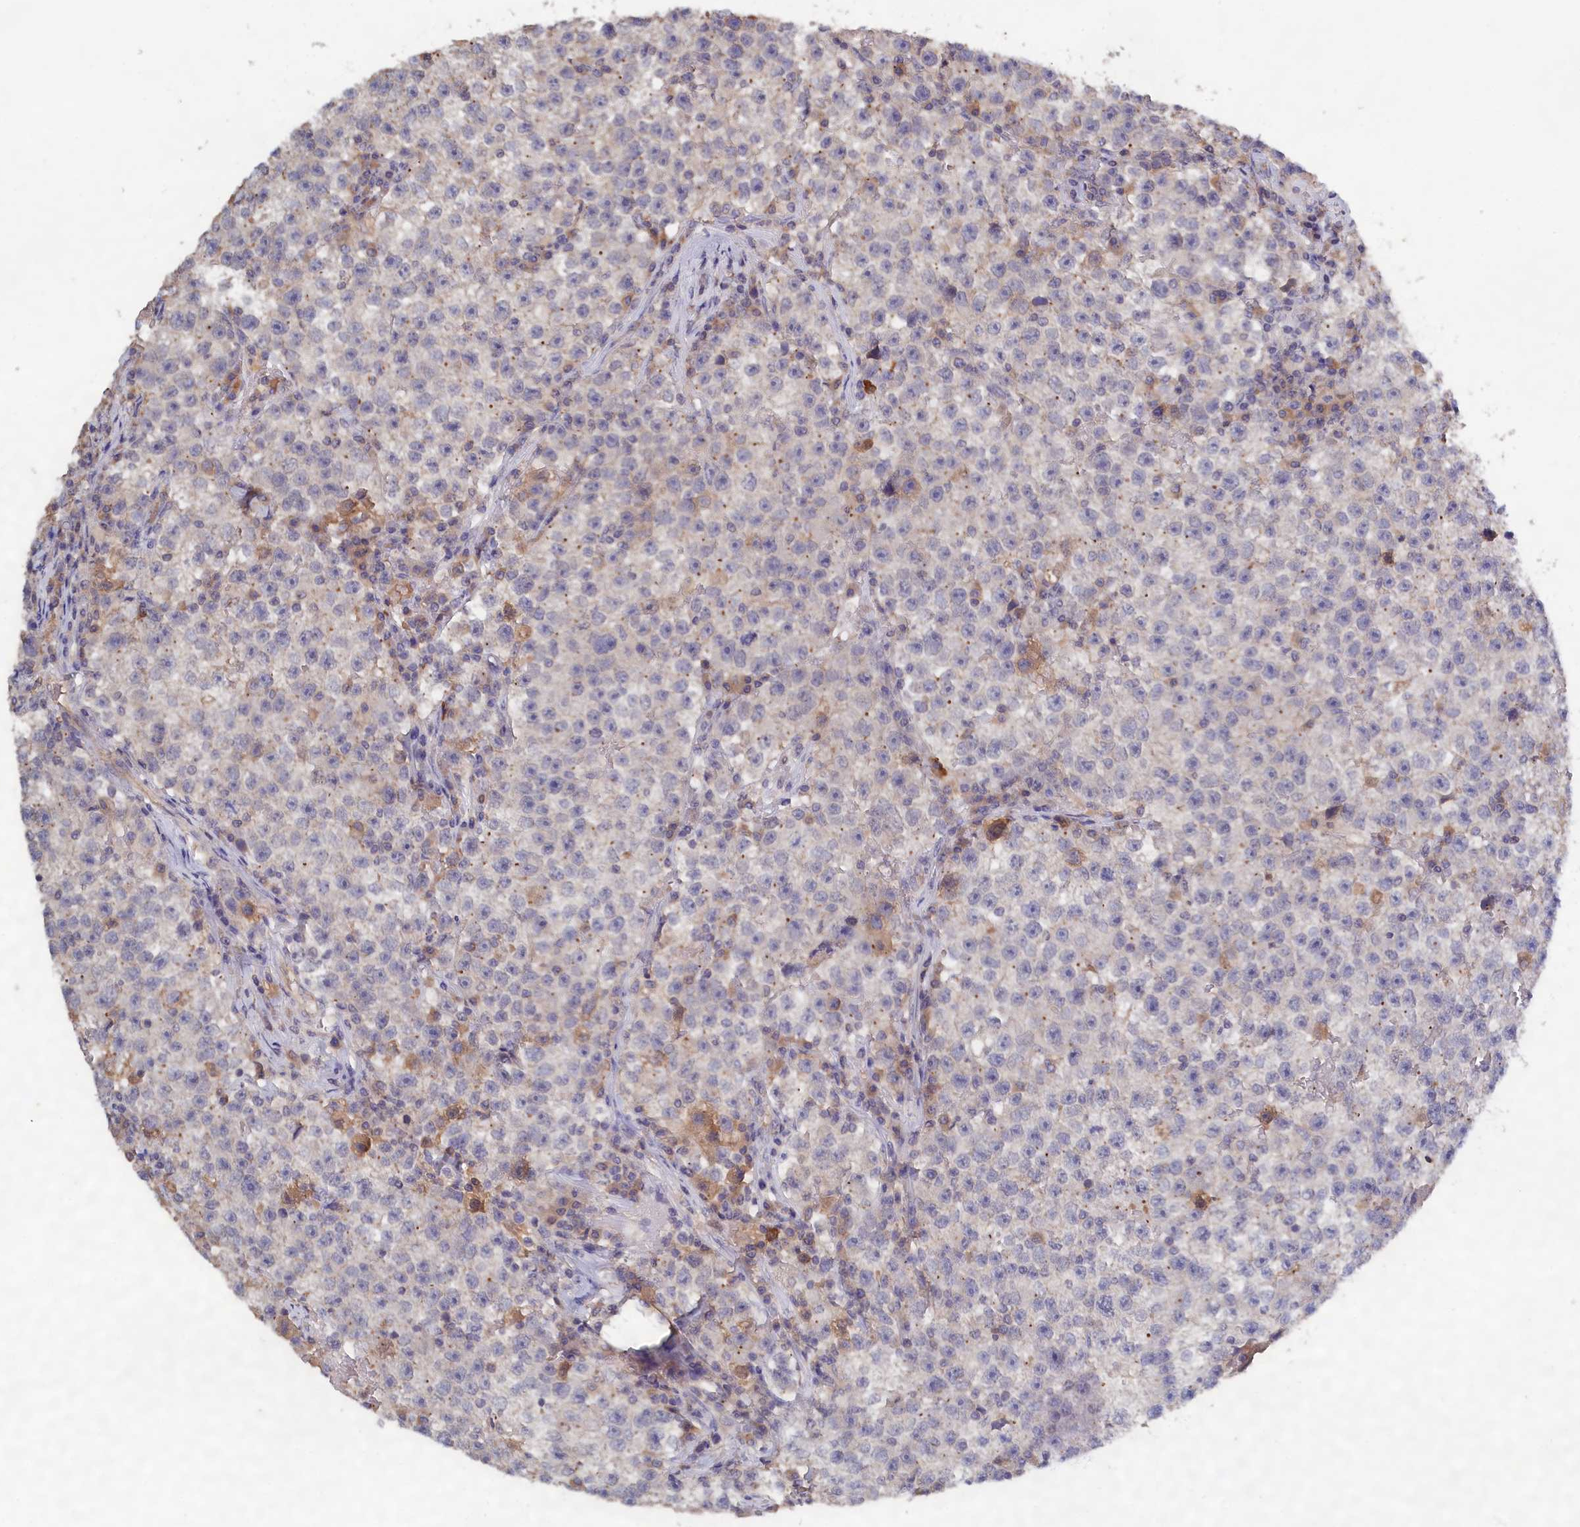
{"staining": {"intensity": "negative", "quantity": "none", "location": "none"}, "tissue": "testis cancer", "cell_type": "Tumor cells", "image_type": "cancer", "snomed": [{"axis": "morphology", "description": "Seminoma, NOS"}, {"axis": "topography", "description": "Testis"}], "caption": "Seminoma (testis) was stained to show a protein in brown. There is no significant positivity in tumor cells. (DAB IHC visualized using brightfield microscopy, high magnification).", "gene": "CELF5", "patient": {"sex": "male", "age": 22}}